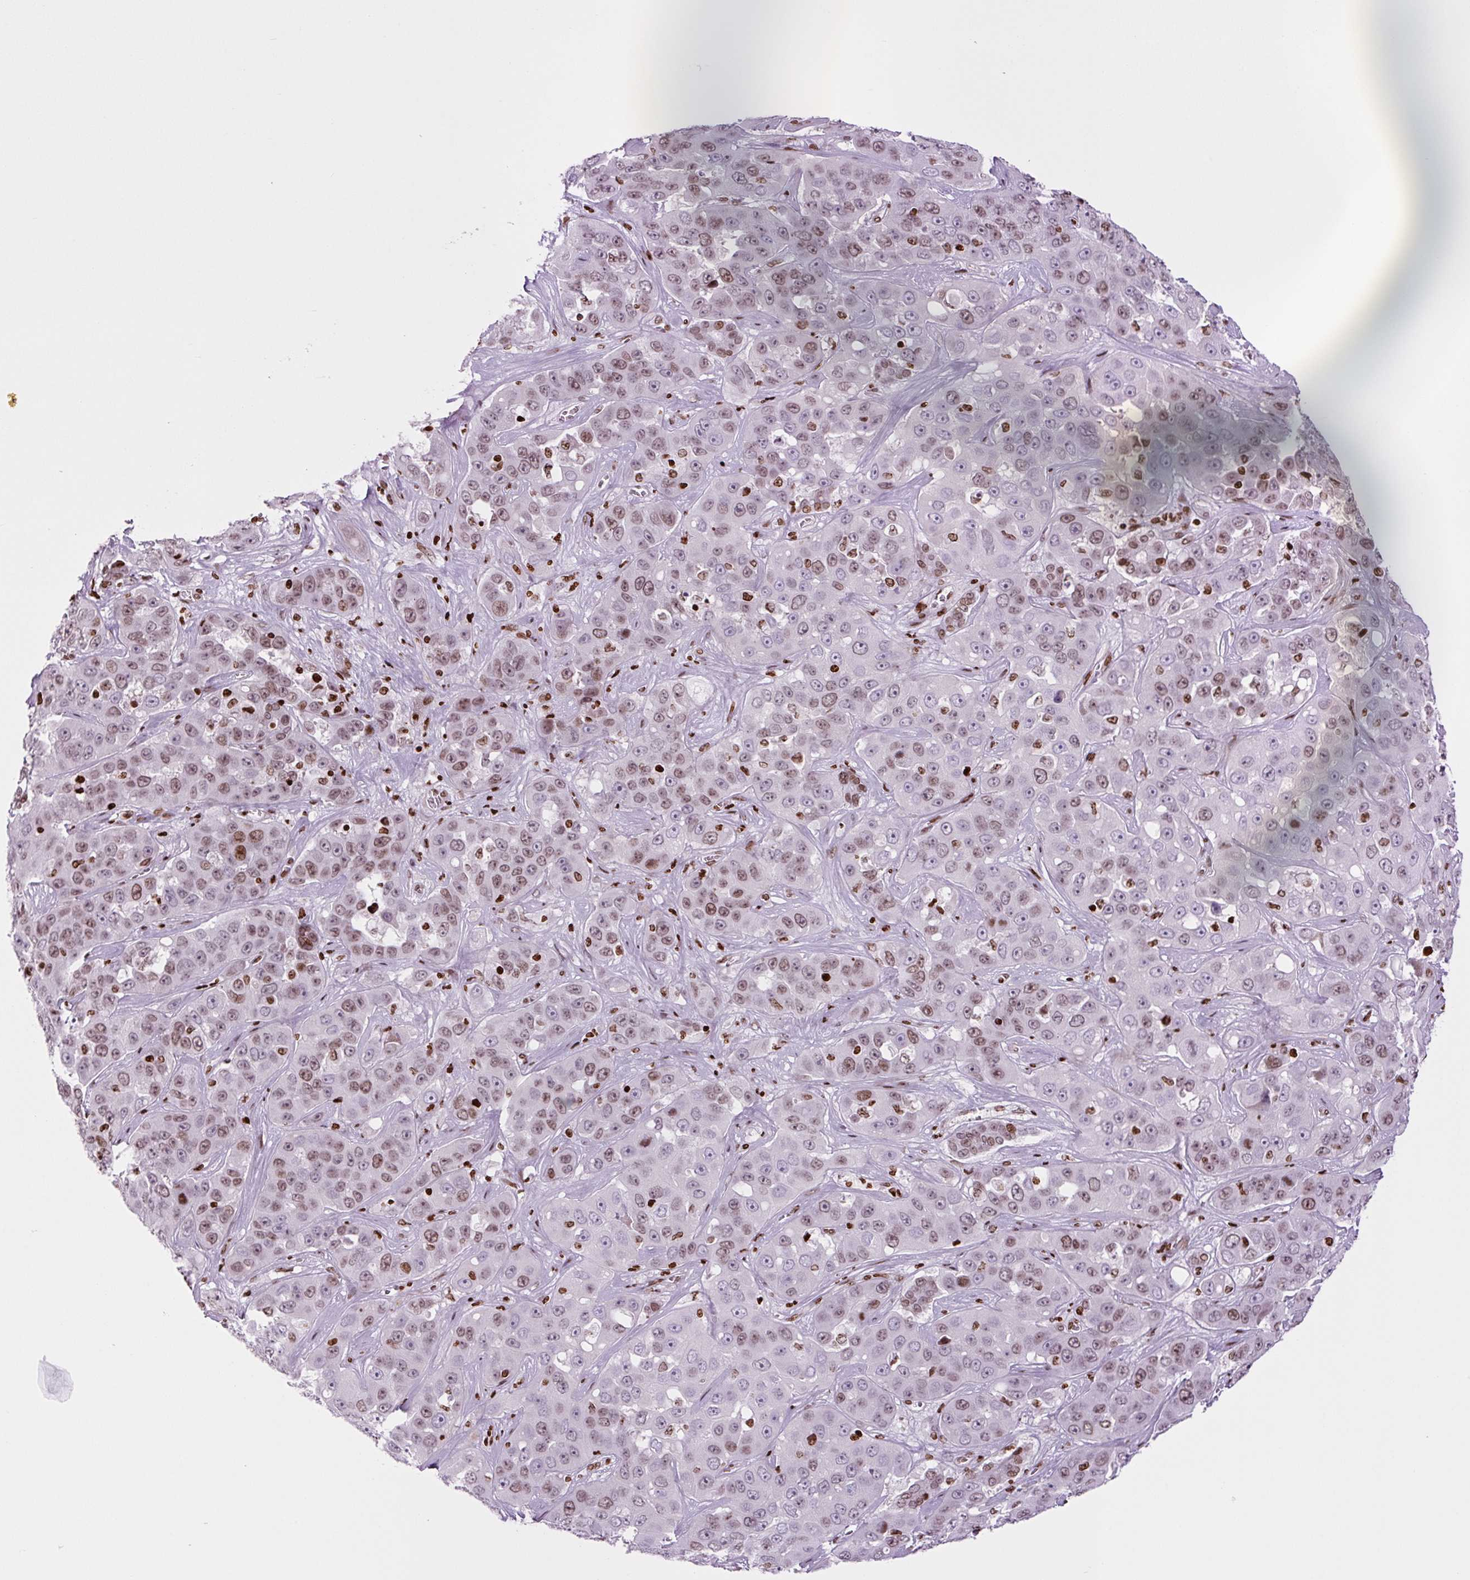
{"staining": {"intensity": "moderate", "quantity": "25%-75%", "location": "nuclear"}, "tissue": "liver cancer", "cell_type": "Tumor cells", "image_type": "cancer", "snomed": [{"axis": "morphology", "description": "Cholangiocarcinoma"}, {"axis": "topography", "description": "Liver"}], "caption": "Protein staining of liver cancer tissue demonstrates moderate nuclear staining in approximately 25%-75% of tumor cells.", "gene": "H1-3", "patient": {"sex": "female", "age": 52}}